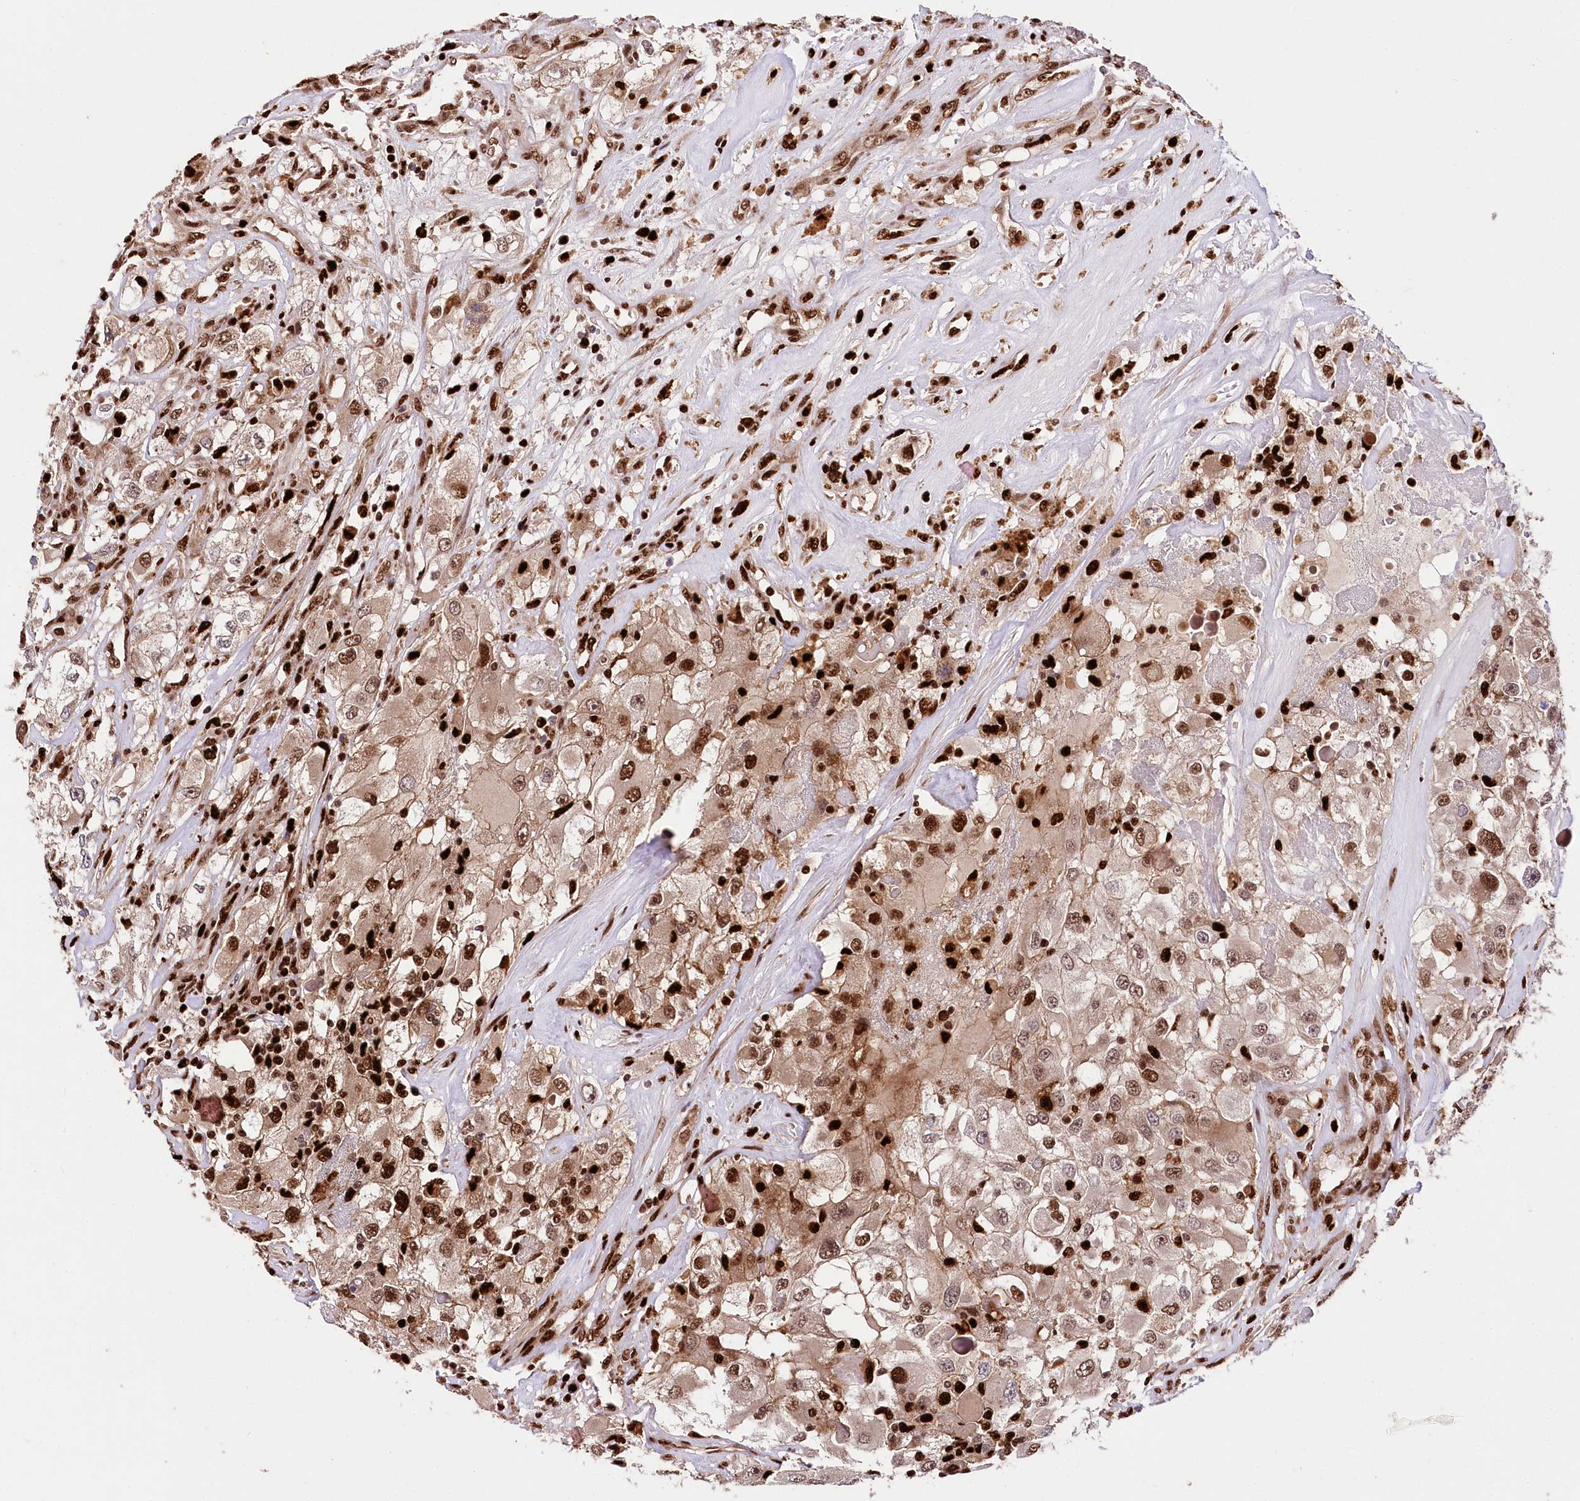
{"staining": {"intensity": "moderate", "quantity": ">75%", "location": "cytoplasmic/membranous,nuclear"}, "tissue": "renal cancer", "cell_type": "Tumor cells", "image_type": "cancer", "snomed": [{"axis": "morphology", "description": "Adenocarcinoma, NOS"}, {"axis": "topography", "description": "Kidney"}], "caption": "Human renal adenocarcinoma stained with a brown dye exhibits moderate cytoplasmic/membranous and nuclear positive expression in about >75% of tumor cells.", "gene": "FIGN", "patient": {"sex": "female", "age": 52}}